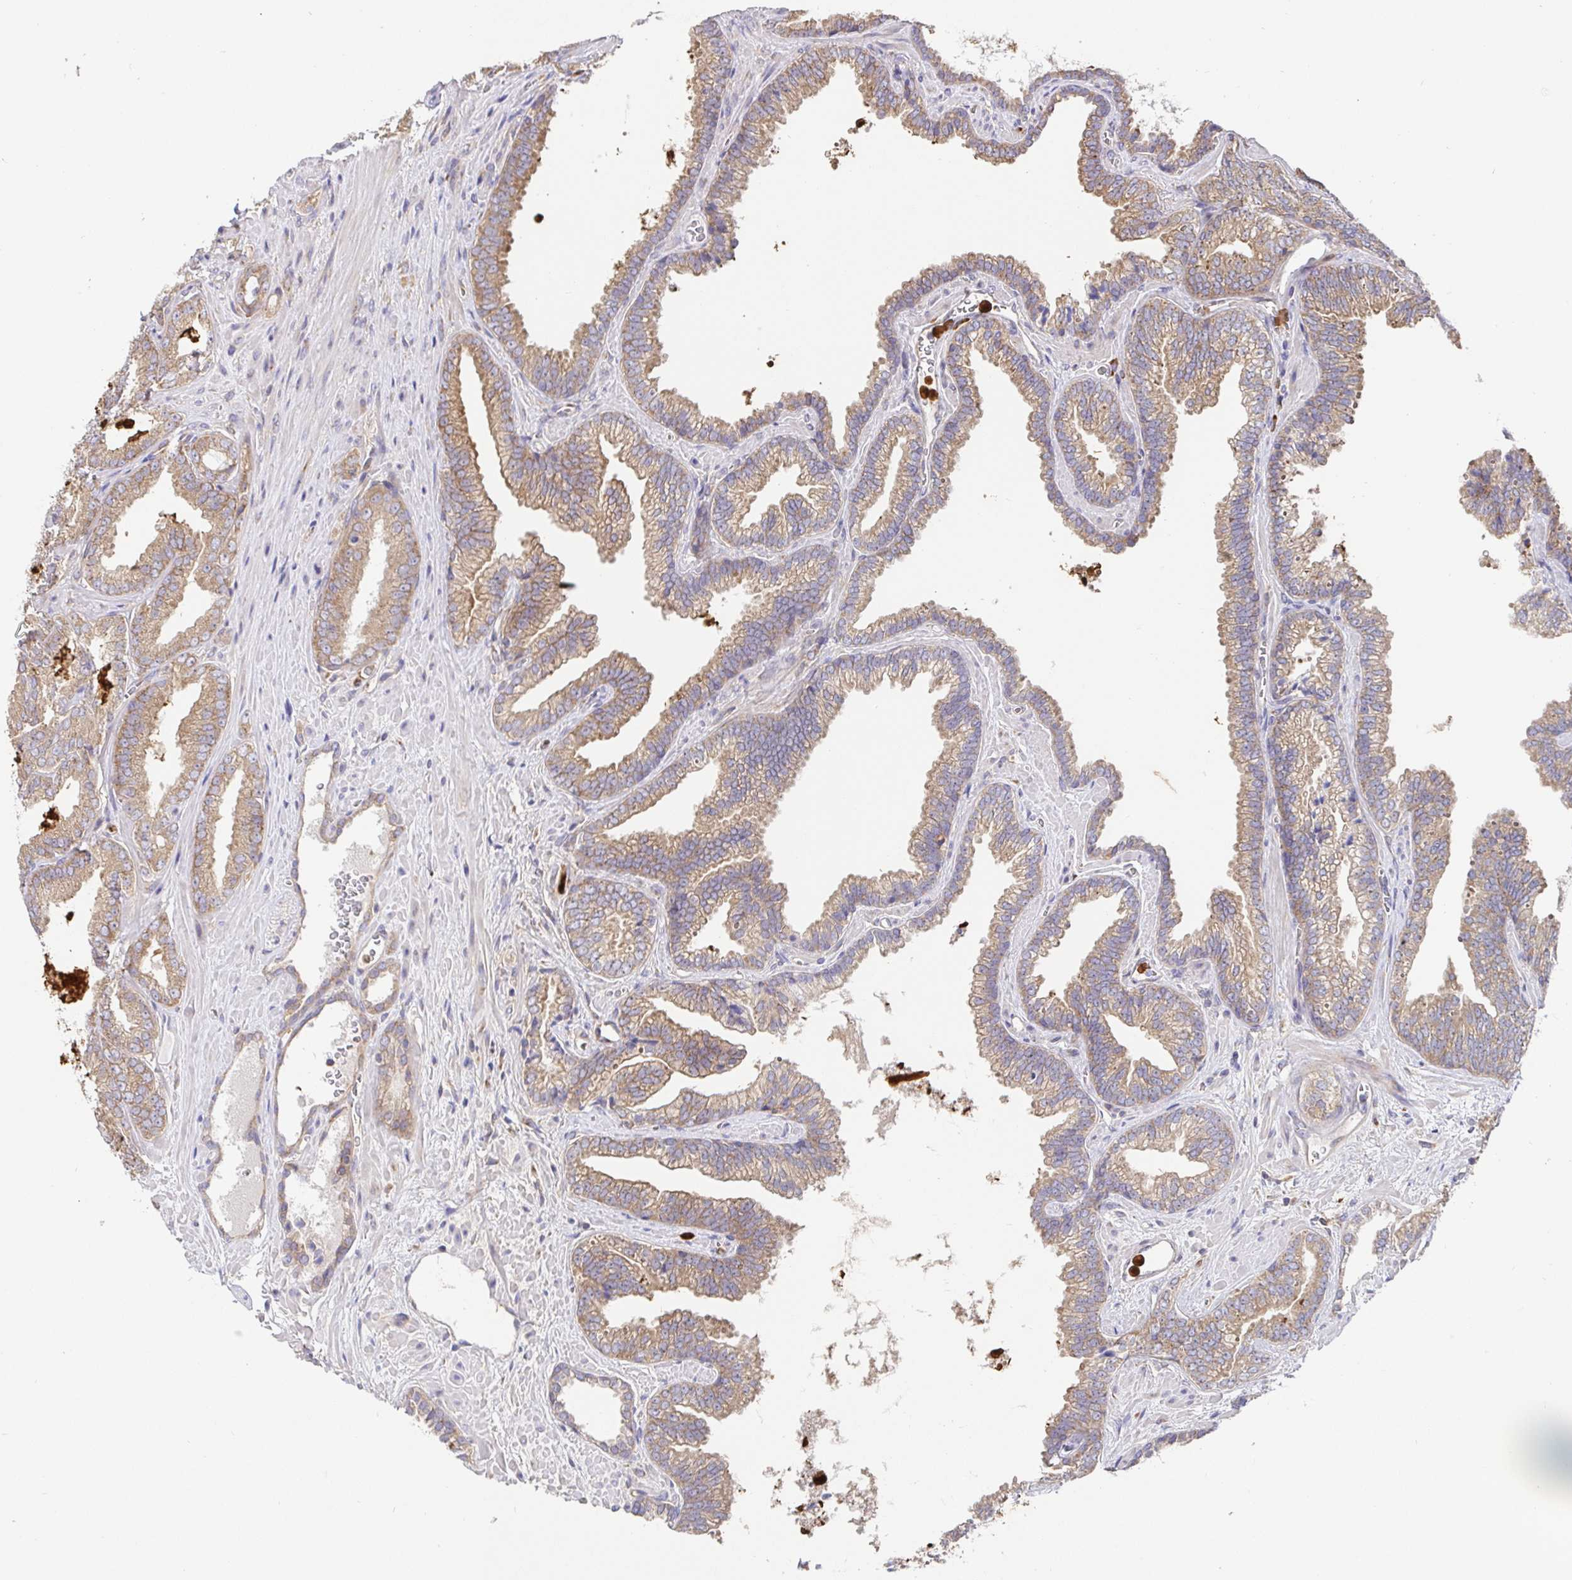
{"staining": {"intensity": "moderate", "quantity": ">75%", "location": "cytoplasmic/membranous"}, "tissue": "prostate cancer", "cell_type": "Tumor cells", "image_type": "cancer", "snomed": [{"axis": "morphology", "description": "Adenocarcinoma, High grade"}, {"axis": "topography", "description": "Prostate"}], "caption": "Prostate cancer stained with IHC demonstrates moderate cytoplasmic/membranous staining in about >75% of tumor cells.", "gene": "PDPK1", "patient": {"sex": "male", "age": 68}}